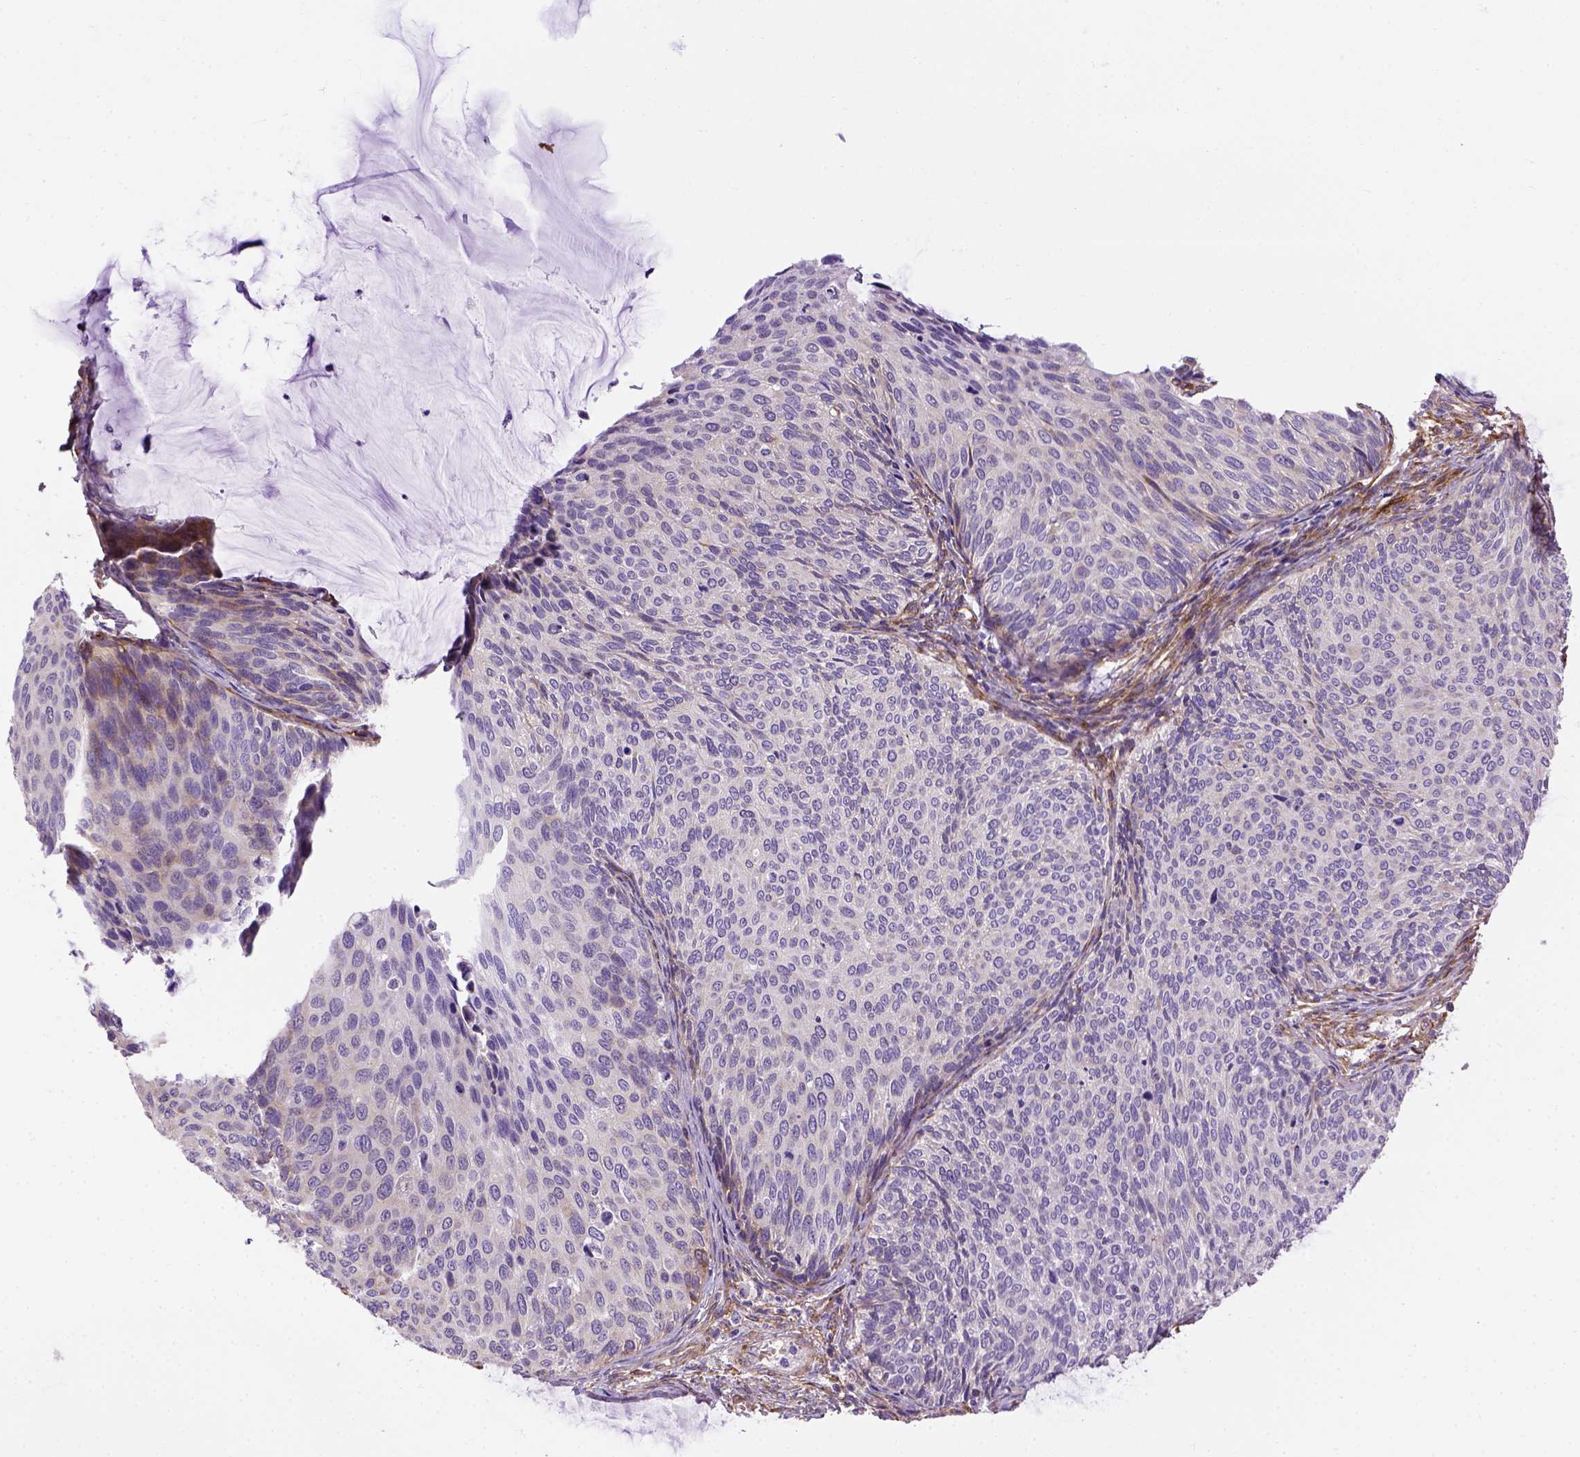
{"staining": {"intensity": "negative", "quantity": "none", "location": "none"}, "tissue": "cervical cancer", "cell_type": "Tumor cells", "image_type": "cancer", "snomed": [{"axis": "morphology", "description": "Squamous cell carcinoma, NOS"}, {"axis": "topography", "description": "Cervix"}], "caption": "DAB (3,3'-diaminobenzidine) immunohistochemical staining of human cervical cancer exhibits no significant expression in tumor cells.", "gene": "KAZN", "patient": {"sex": "female", "age": 36}}